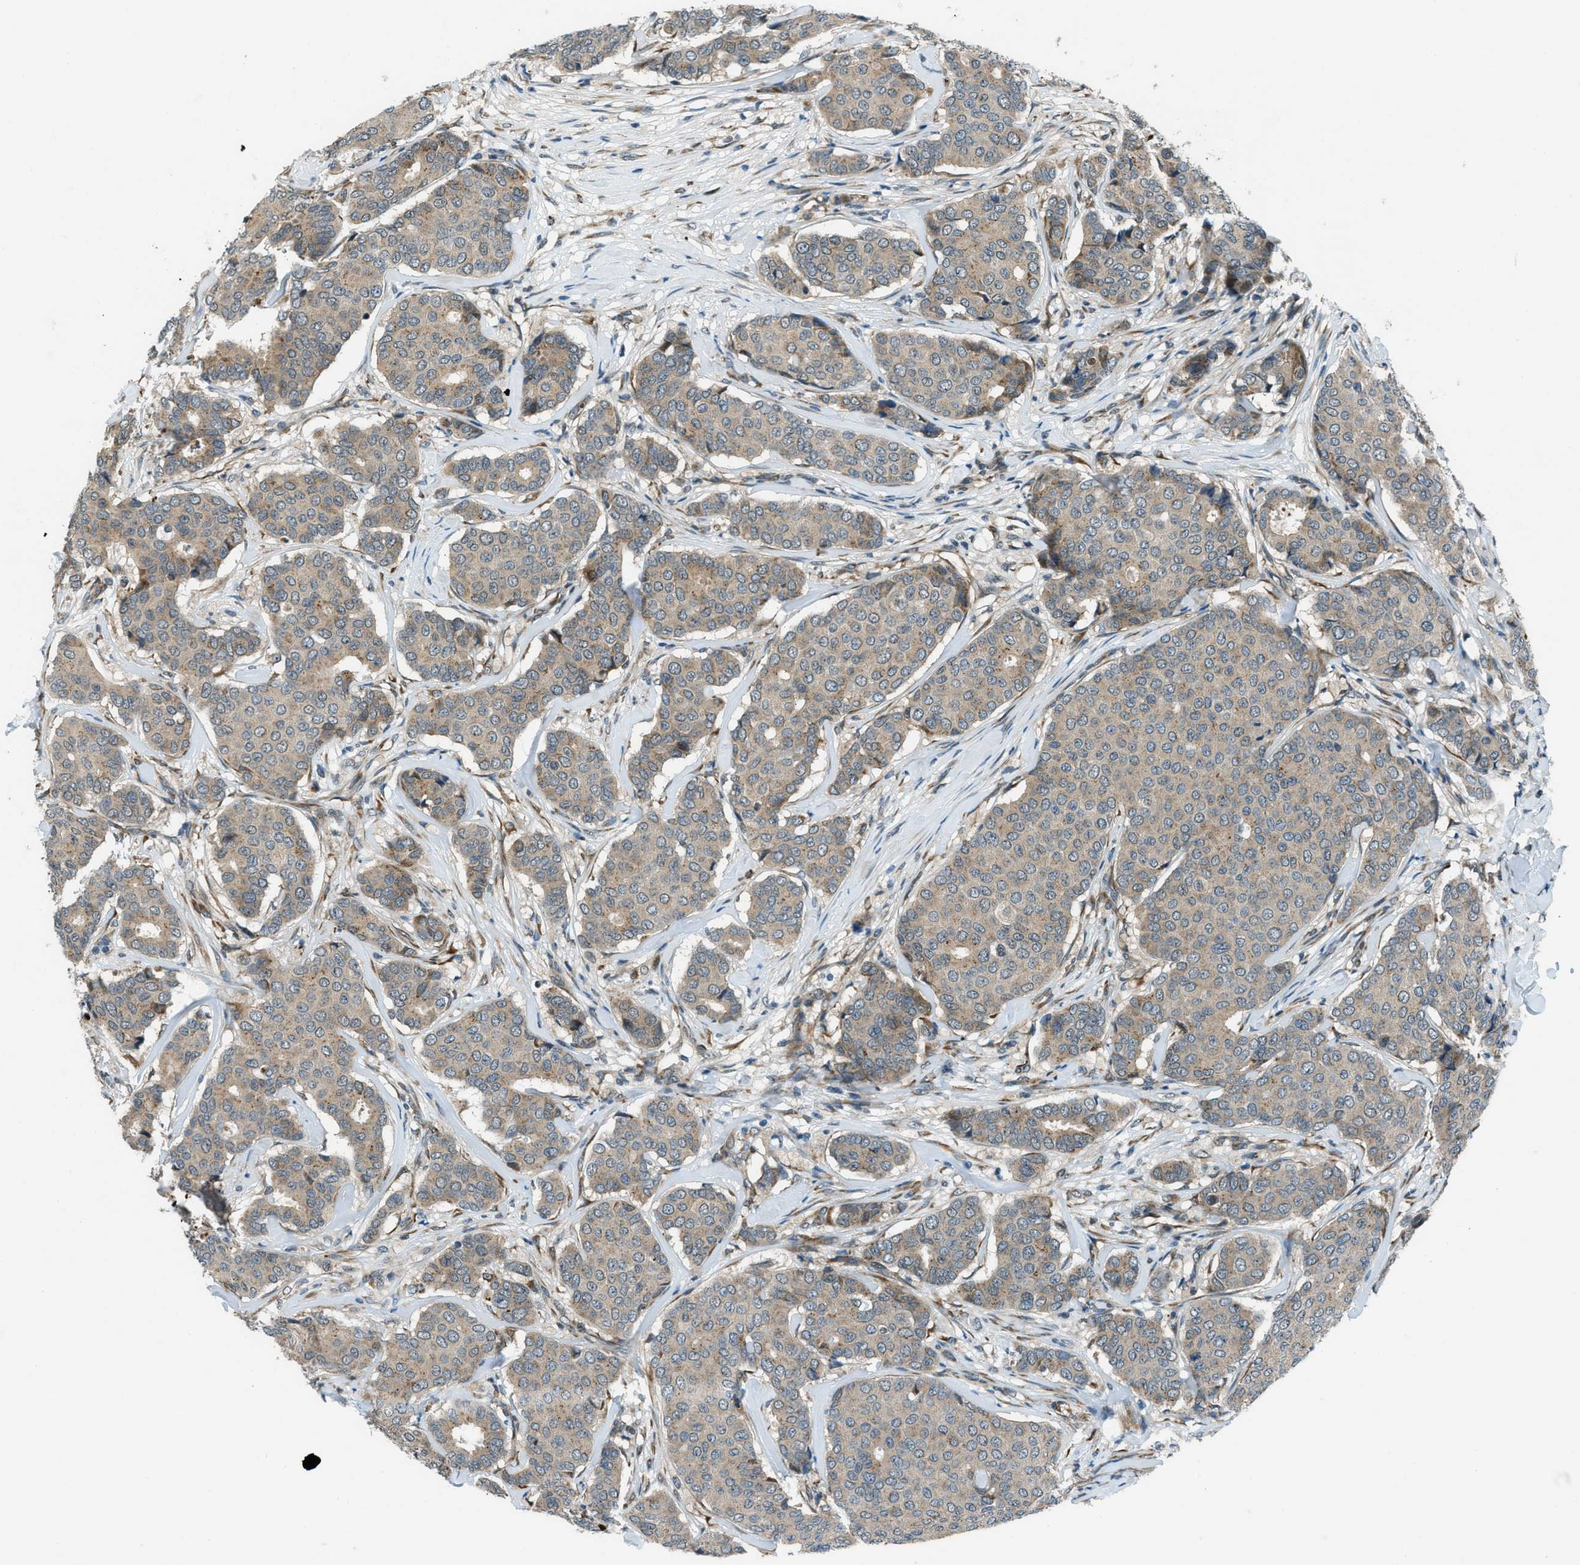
{"staining": {"intensity": "weak", "quantity": ">75%", "location": "cytoplasmic/membranous"}, "tissue": "breast cancer", "cell_type": "Tumor cells", "image_type": "cancer", "snomed": [{"axis": "morphology", "description": "Duct carcinoma"}, {"axis": "topography", "description": "Breast"}], "caption": "Immunohistochemistry photomicrograph of neoplastic tissue: human intraductal carcinoma (breast) stained using immunohistochemistry (IHC) reveals low levels of weak protein expression localized specifically in the cytoplasmic/membranous of tumor cells, appearing as a cytoplasmic/membranous brown color.", "gene": "GINM1", "patient": {"sex": "female", "age": 75}}